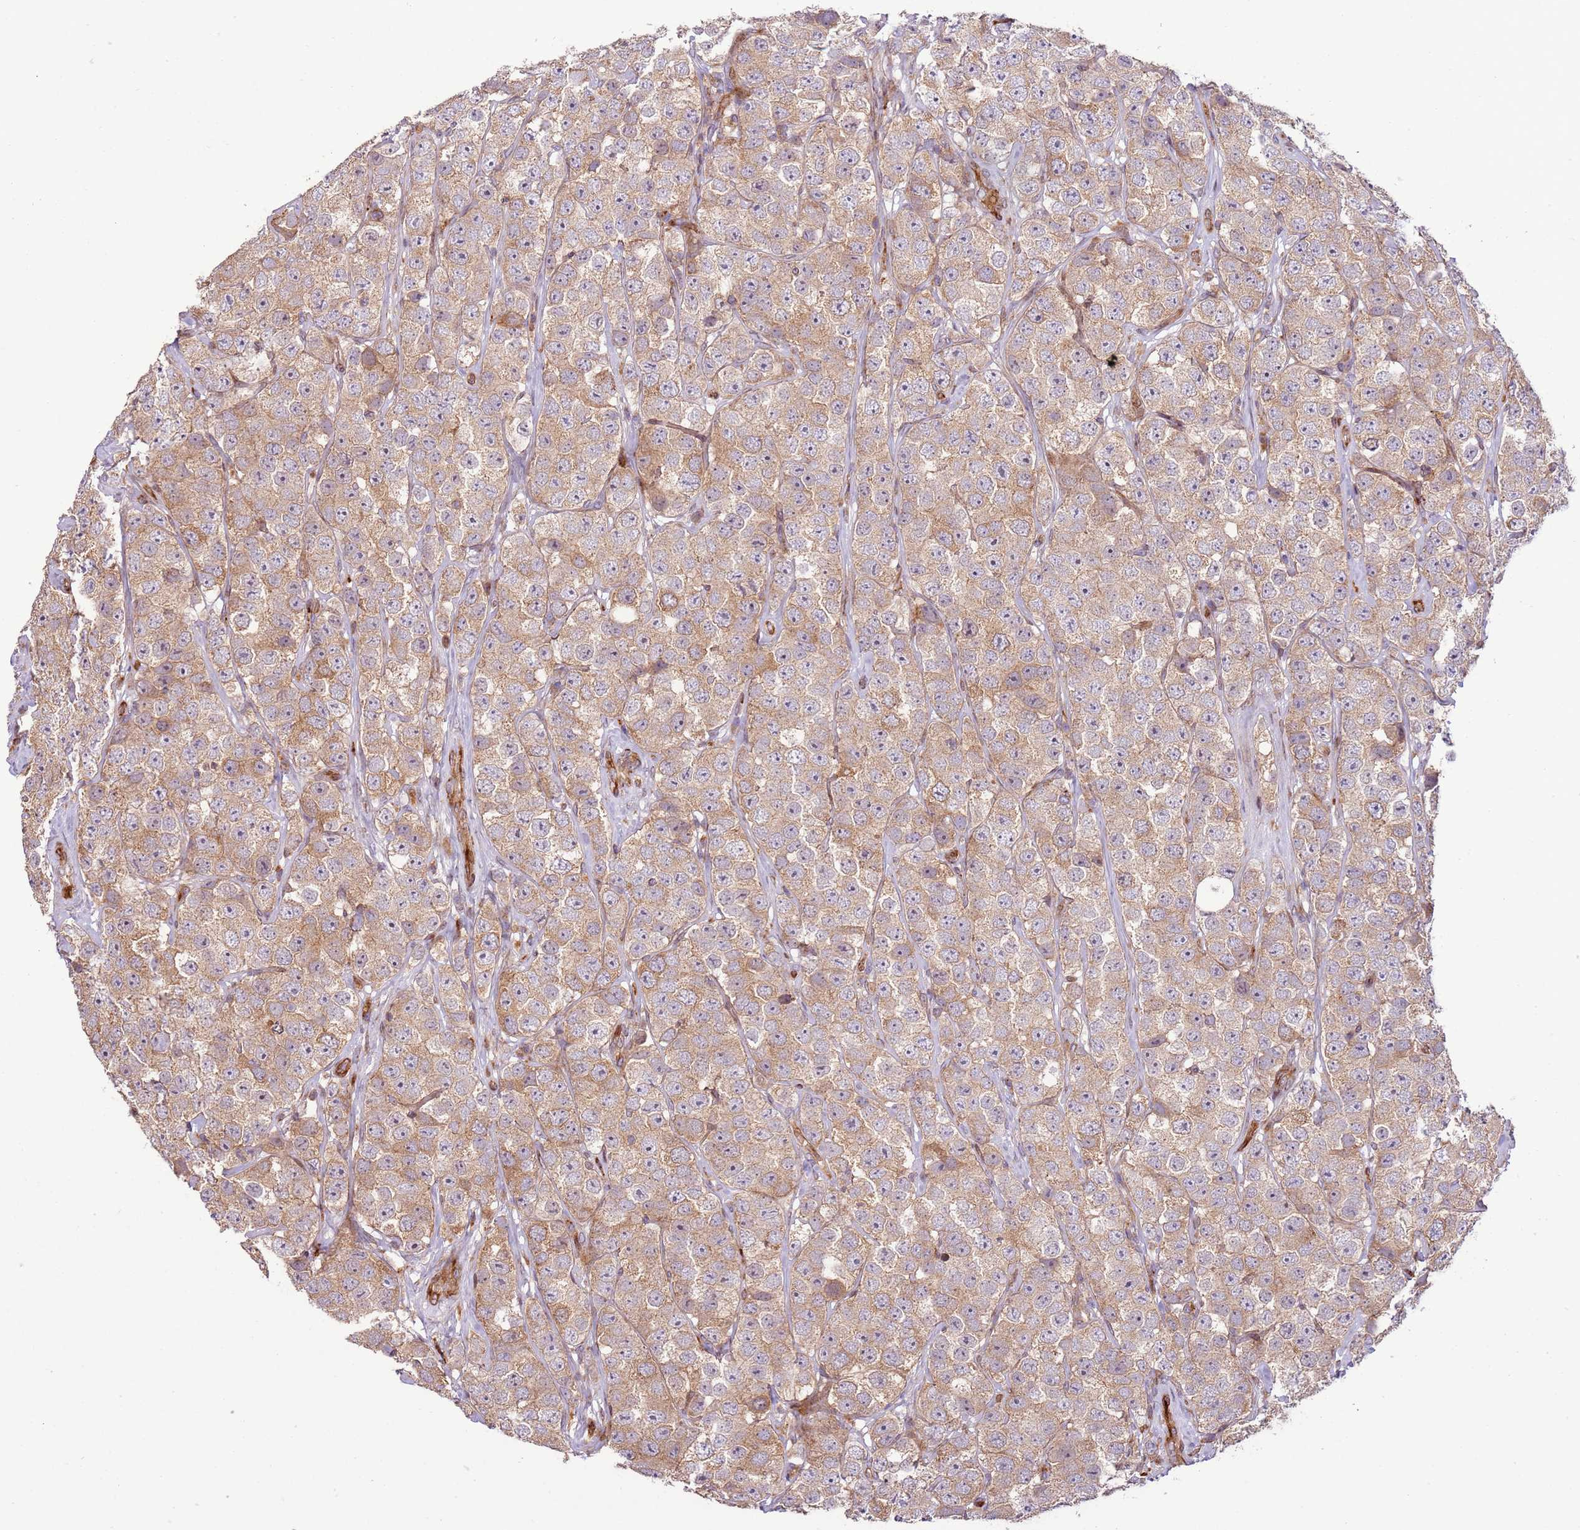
{"staining": {"intensity": "weak", "quantity": "25%-75%", "location": "cytoplasmic/membranous"}, "tissue": "testis cancer", "cell_type": "Tumor cells", "image_type": "cancer", "snomed": [{"axis": "morphology", "description": "Seminoma, NOS"}, {"axis": "topography", "description": "Testis"}], "caption": "Brown immunohistochemical staining in testis seminoma displays weak cytoplasmic/membranous positivity in approximately 25%-75% of tumor cells.", "gene": "ZNF624", "patient": {"sex": "male", "age": 28}}